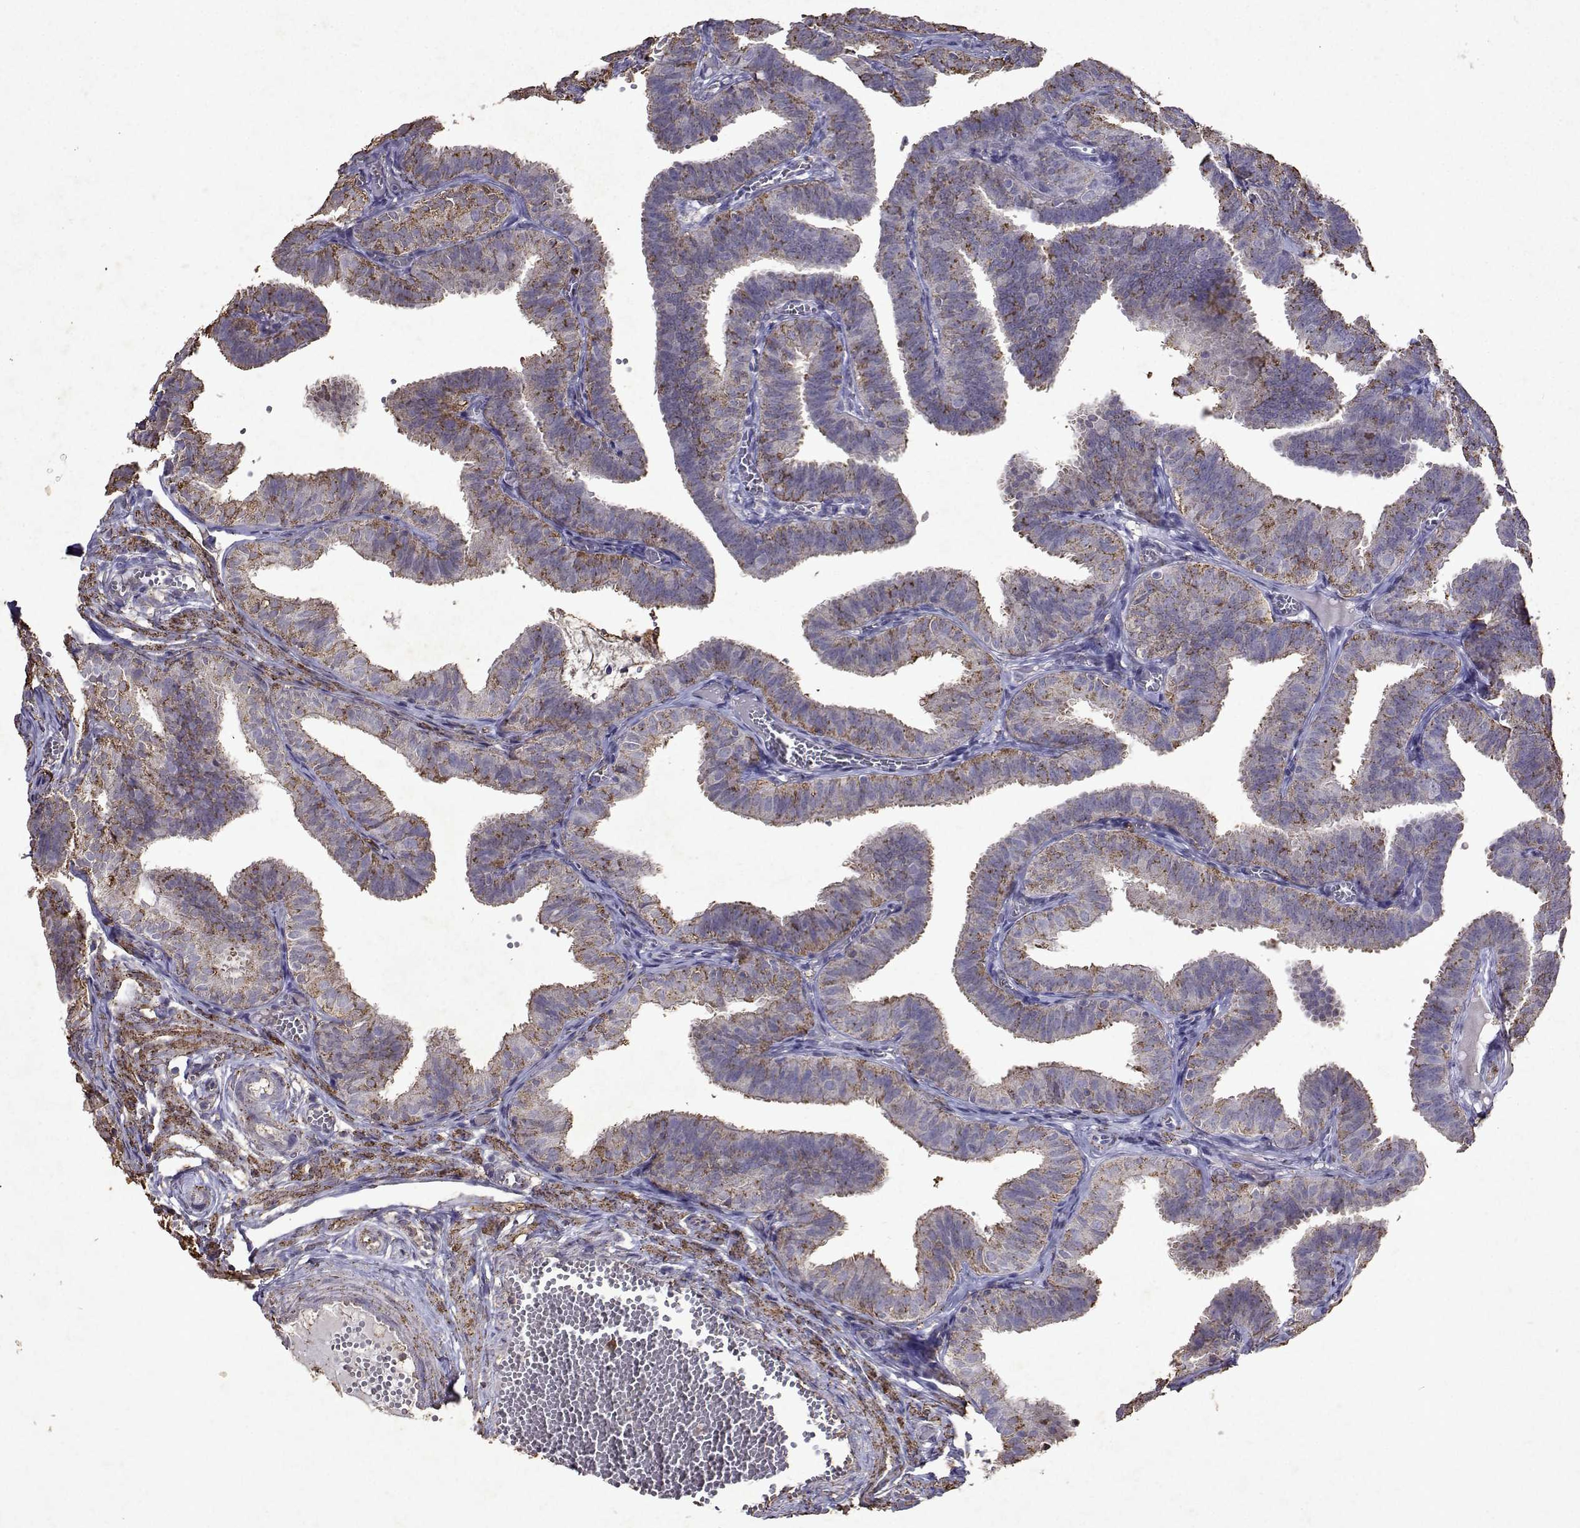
{"staining": {"intensity": "strong", "quantity": "25%-75%", "location": "cytoplasmic/membranous"}, "tissue": "fallopian tube", "cell_type": "Glandular cells", "image_type": "normal", "snomed": [{"axis": "morphology", "description": "Normal tissue, NOS"}, {"axis": "topography", "description": "Fallopian tube"}], "caption": "A high-resolution micrograph shows immunohistochemistry (IHC) staining of normal fallopian tube, which demonstrates strong cytoplasmic/membranous expression in approximately 25%-75% of glandular cells.", "gene": "DUSP28", "patient": {"sex": "female", "age": 25}}